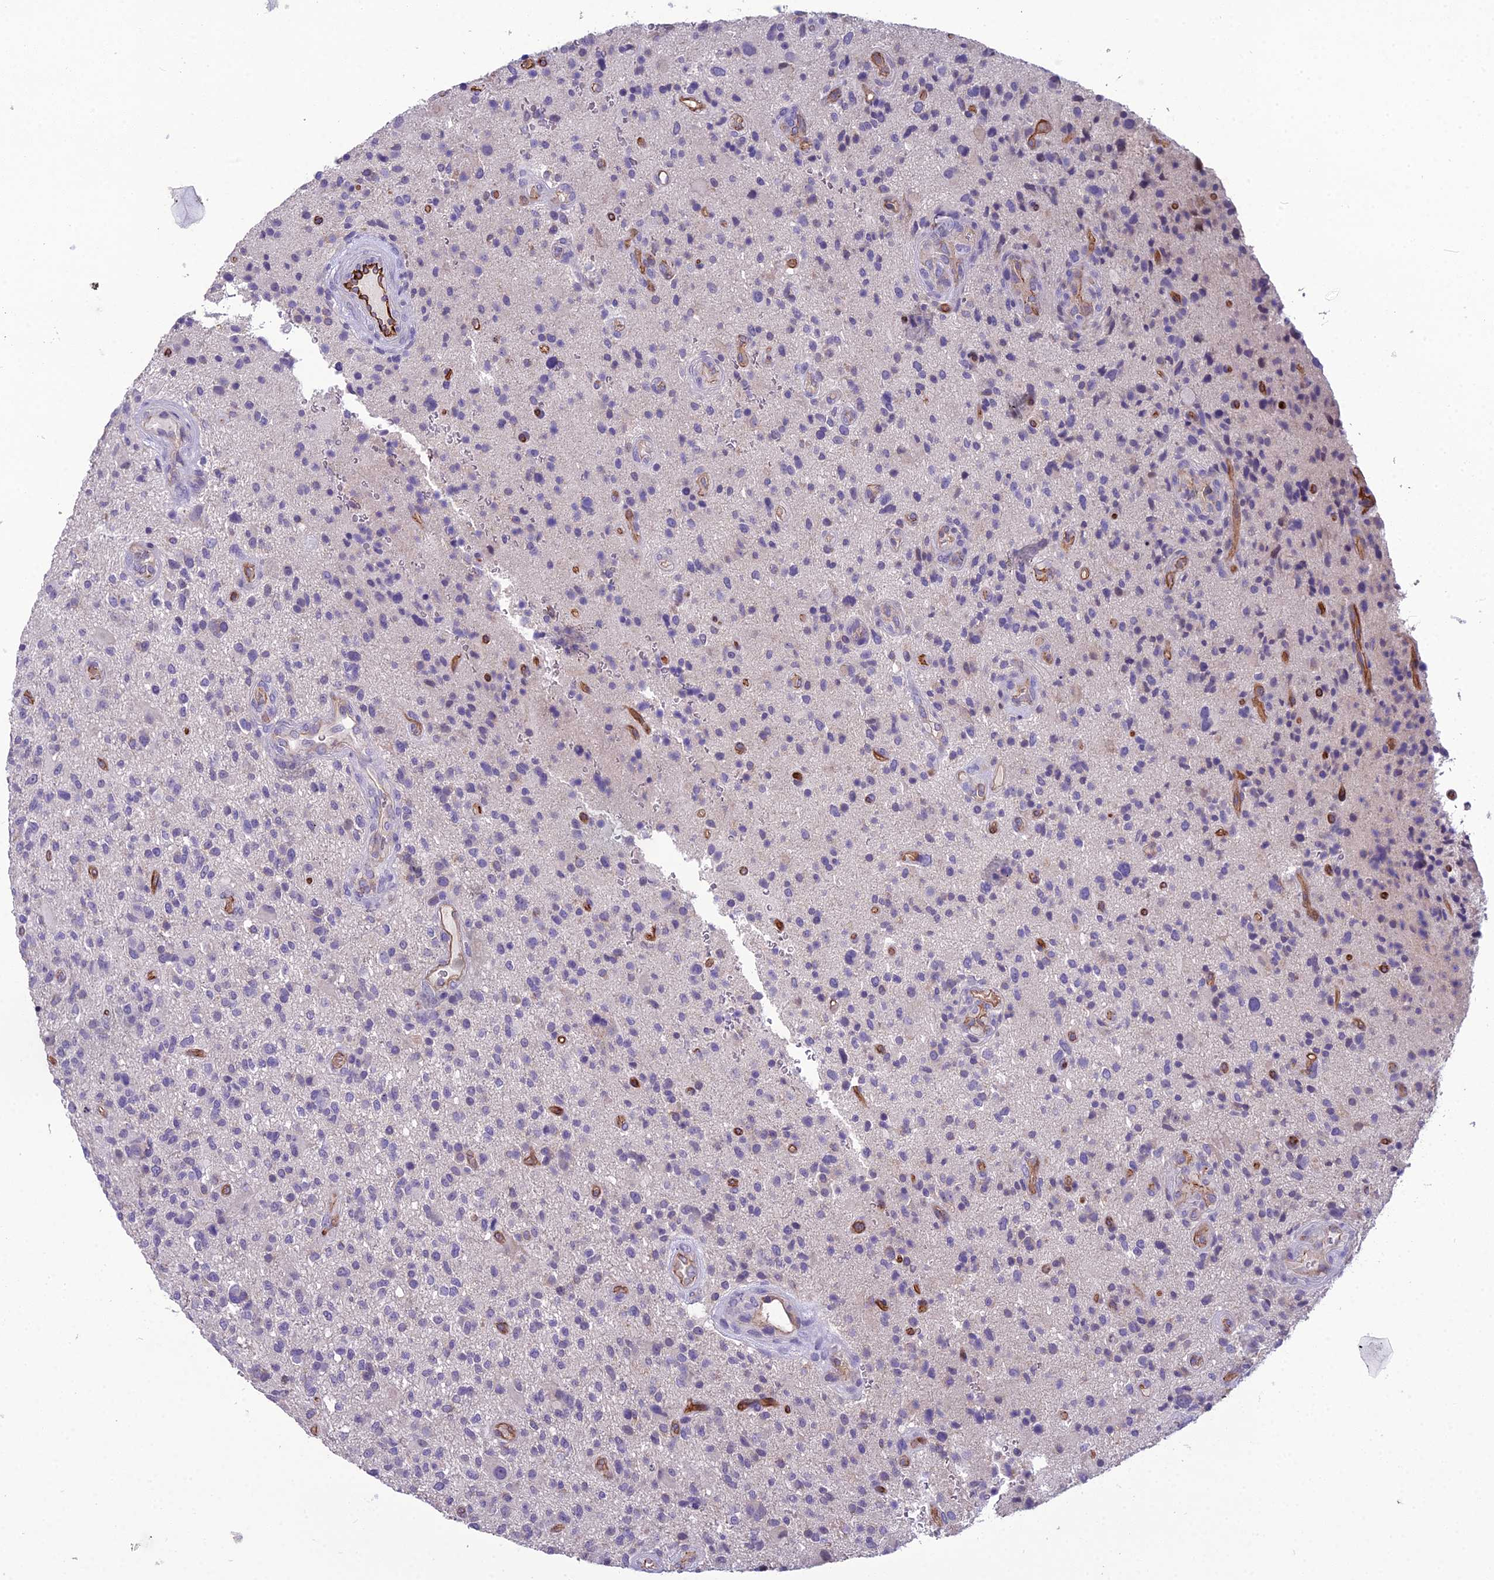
{"staining": {"intensity": "negative", "quantity": "none", "location": "none"}, "tissue": "glioma", "cell_type": "Tumor cells", "image_type": "cancer", "snomed": [{"axis": "morphology", "description": "Glioma, malignant, High grade"}, {"axis": "topography", "description": "Brain"}], "caption": "An immunohistochemistry image of glioma is shown. There is no staining in tumor cells of glioma.", "gene": "CFAP47", "patient": {"sex": "male", "age": 47}}